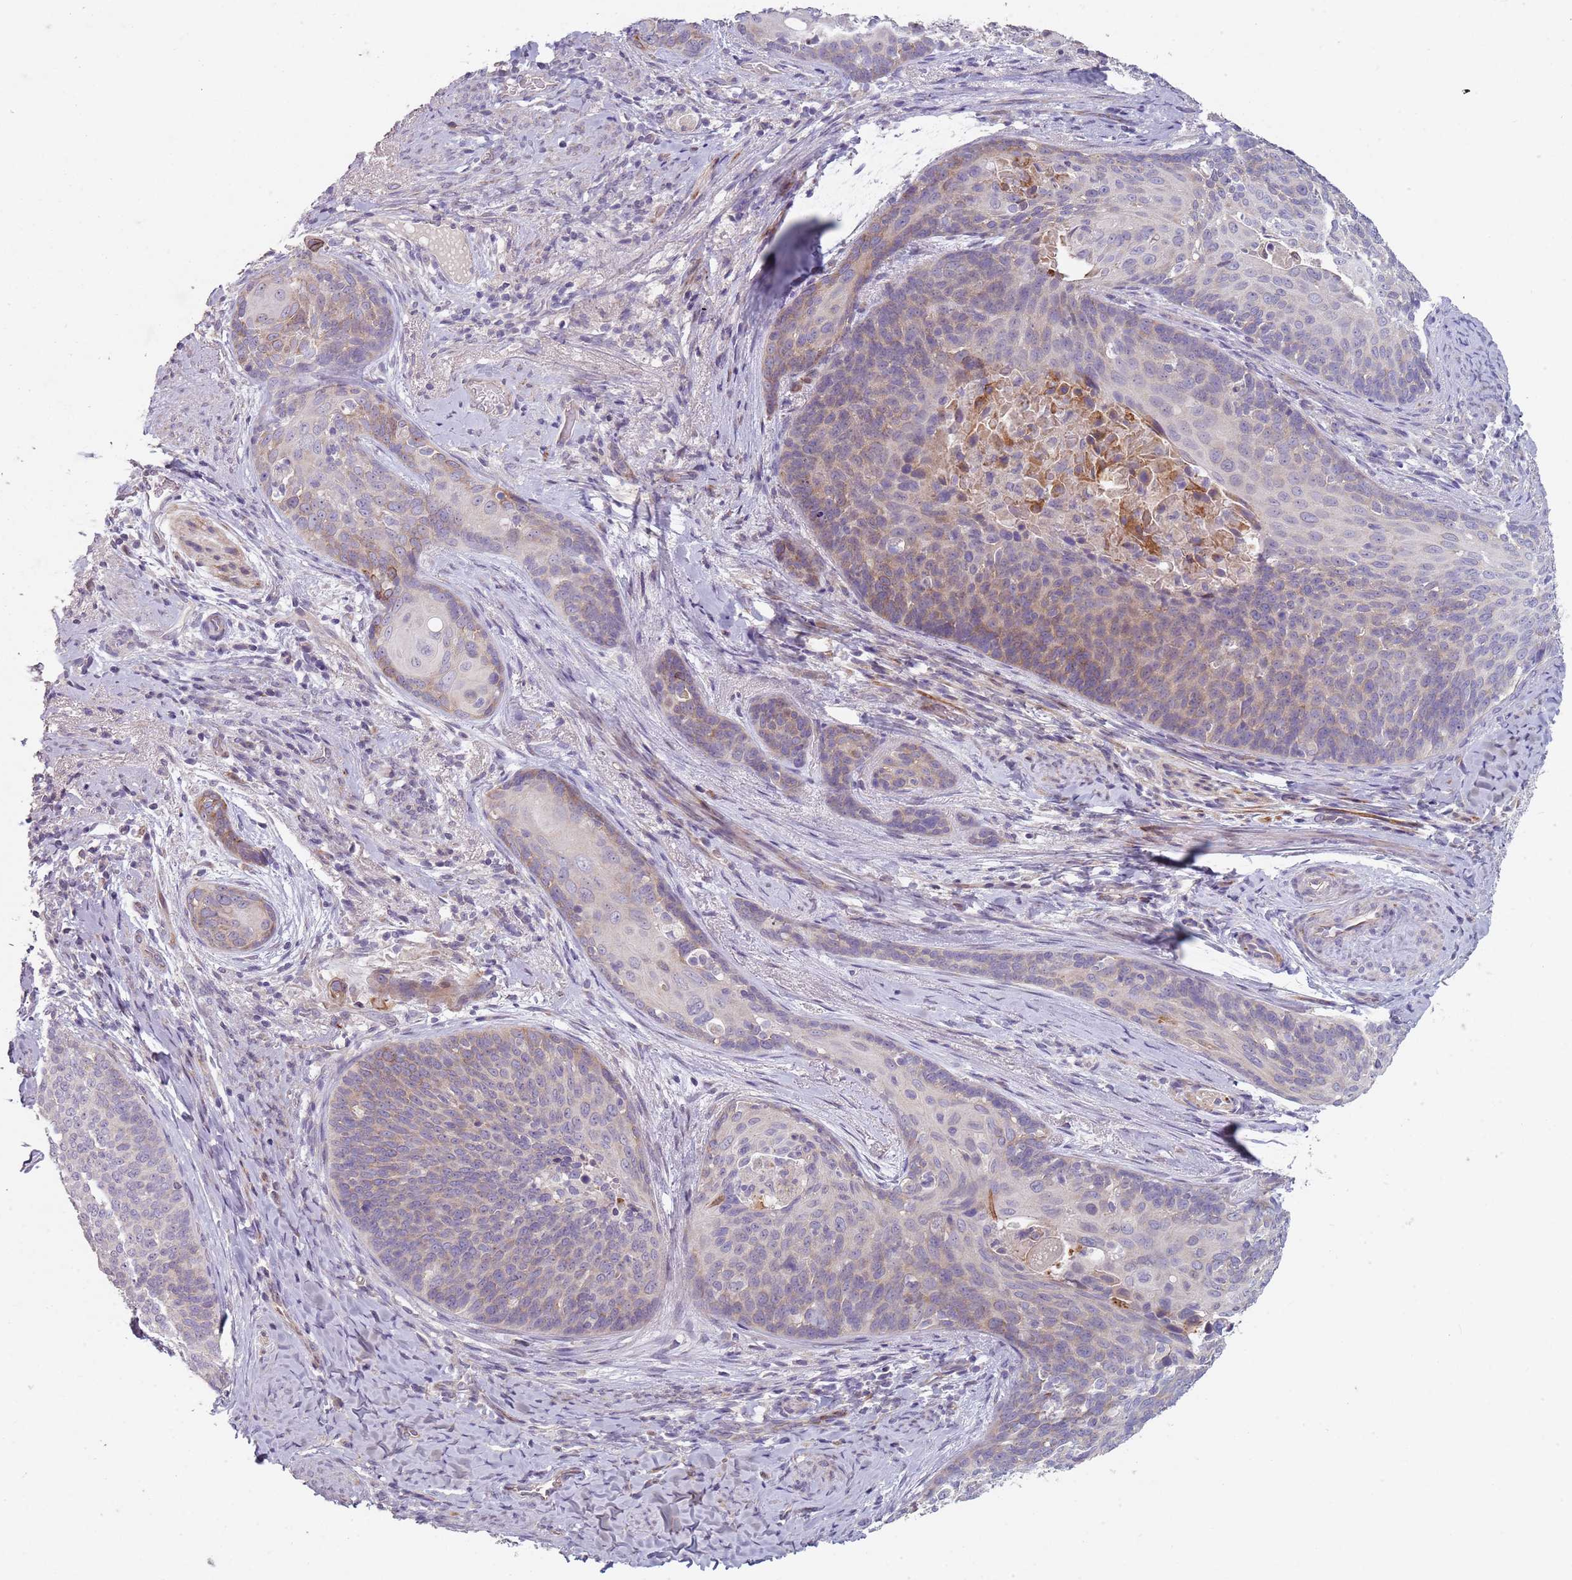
{"staining": {"intensity": "weak", "quantity": "<25%", "location": "cytoplasmic/membranous"}, "tissue": "cervical cancer", "cell_type": "Tumor cells", "image_type": "cancer", "snomed": [{"axis": "morphology", "description": "Squamous cell carcinoma, NOS"}, {"axis": "topography", "description": "Cervix"}], "caption": "The IHC micrograph has no significant expression in tumor cells of cervical cancer (squamous cell carcinoma) tissue.", "gene": "ZNF583", "patient": {"sex": "female", "age": 50}}